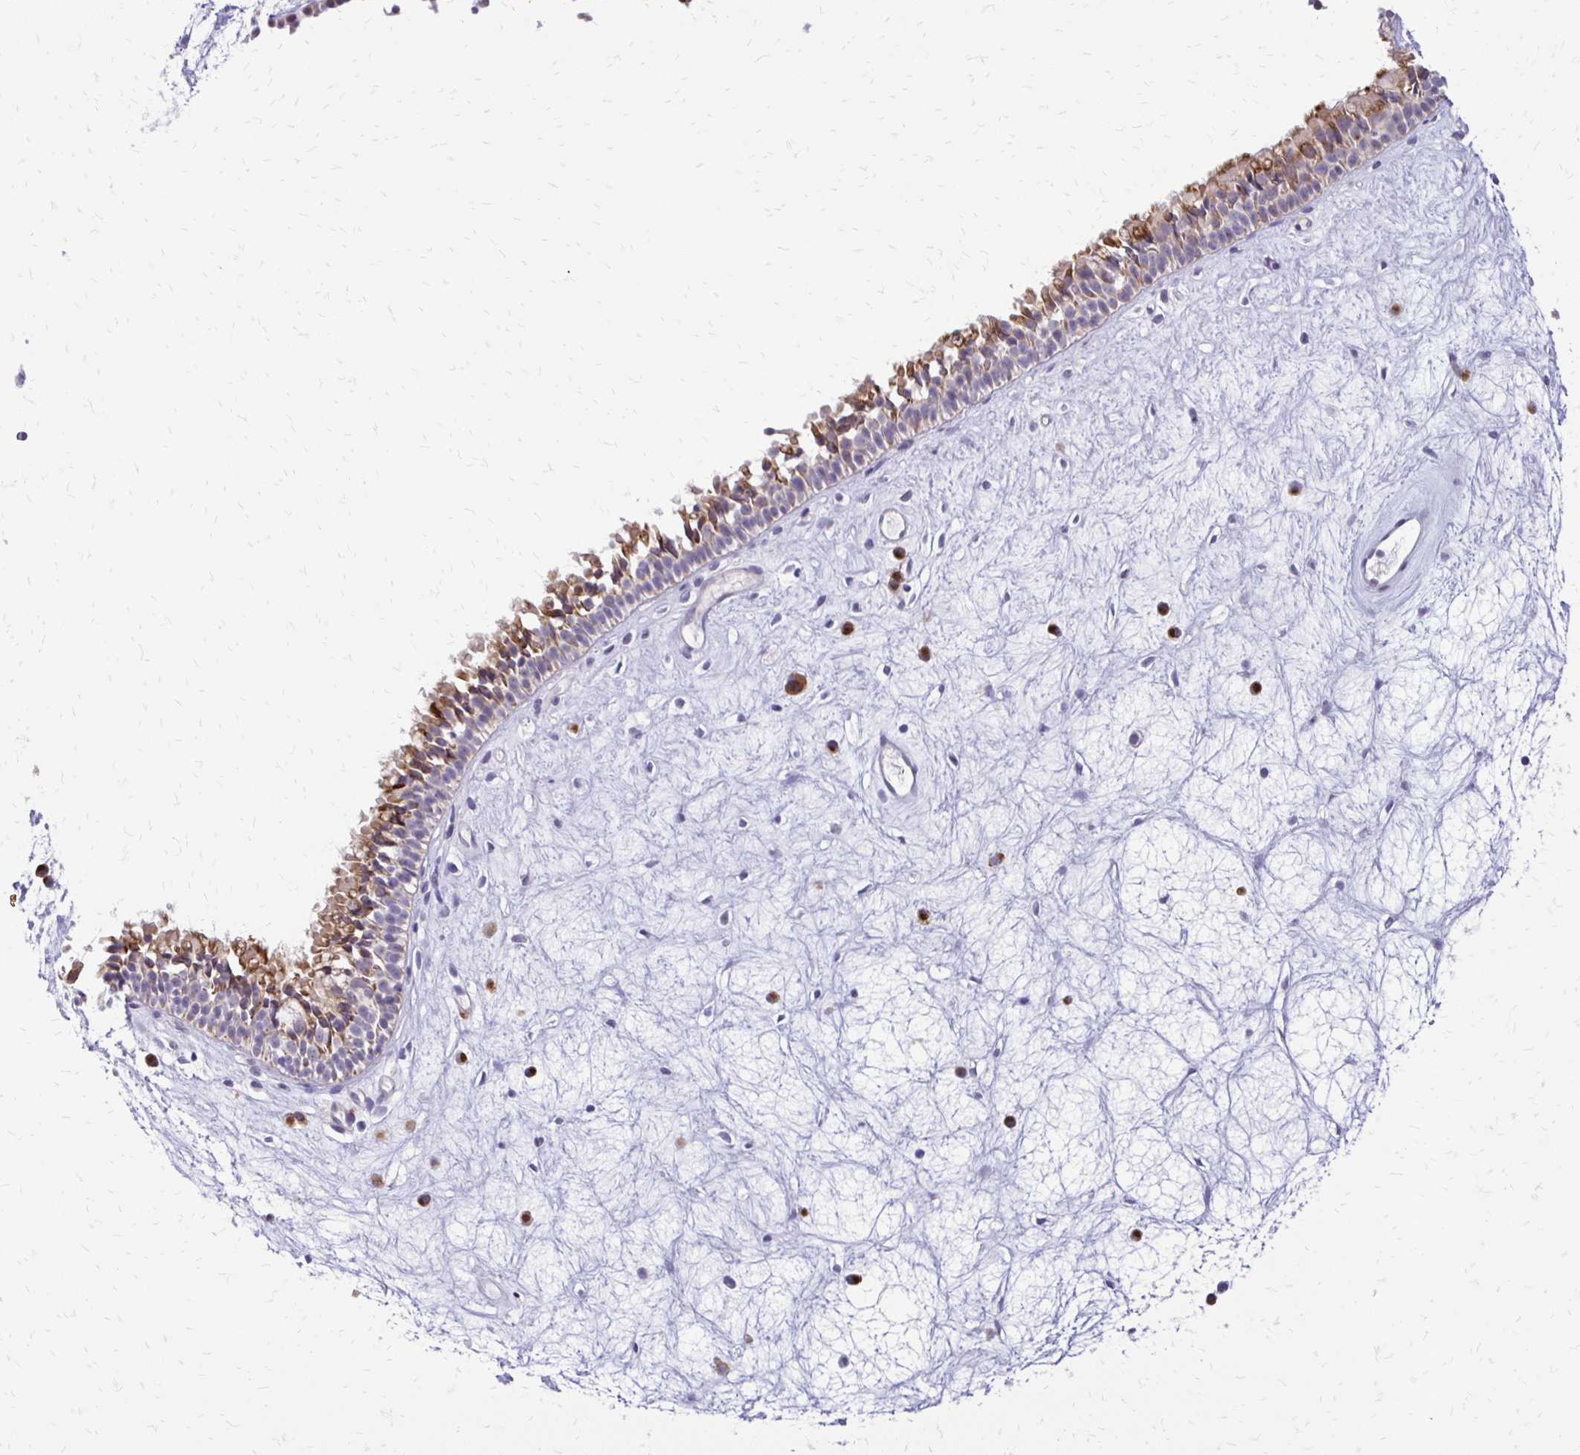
{"staining": {"intensity": "moderate", "quantity": "25%-75%", "location": "cytoplasmic/membranous"}, "tissue": "nasopharynx", "cell_type": "Respiratory epithelial cells", "image_type": "normal", "snomed": [{"axis": "morphology", "description": "Normal tissue, NOS"}, {"axis": "topography", "description": "Nasopharynx"}], "caption": "A high-resolution histopathology image shows immunohistochemistry (IHC) staining of normal nasopharynx, which displays moderate cytoplasmic/membranous staining in about 25%-75% of respiratory epithelial cells.", "gene": "EPYC", "patient": {"sex": "male", "age": 69}}